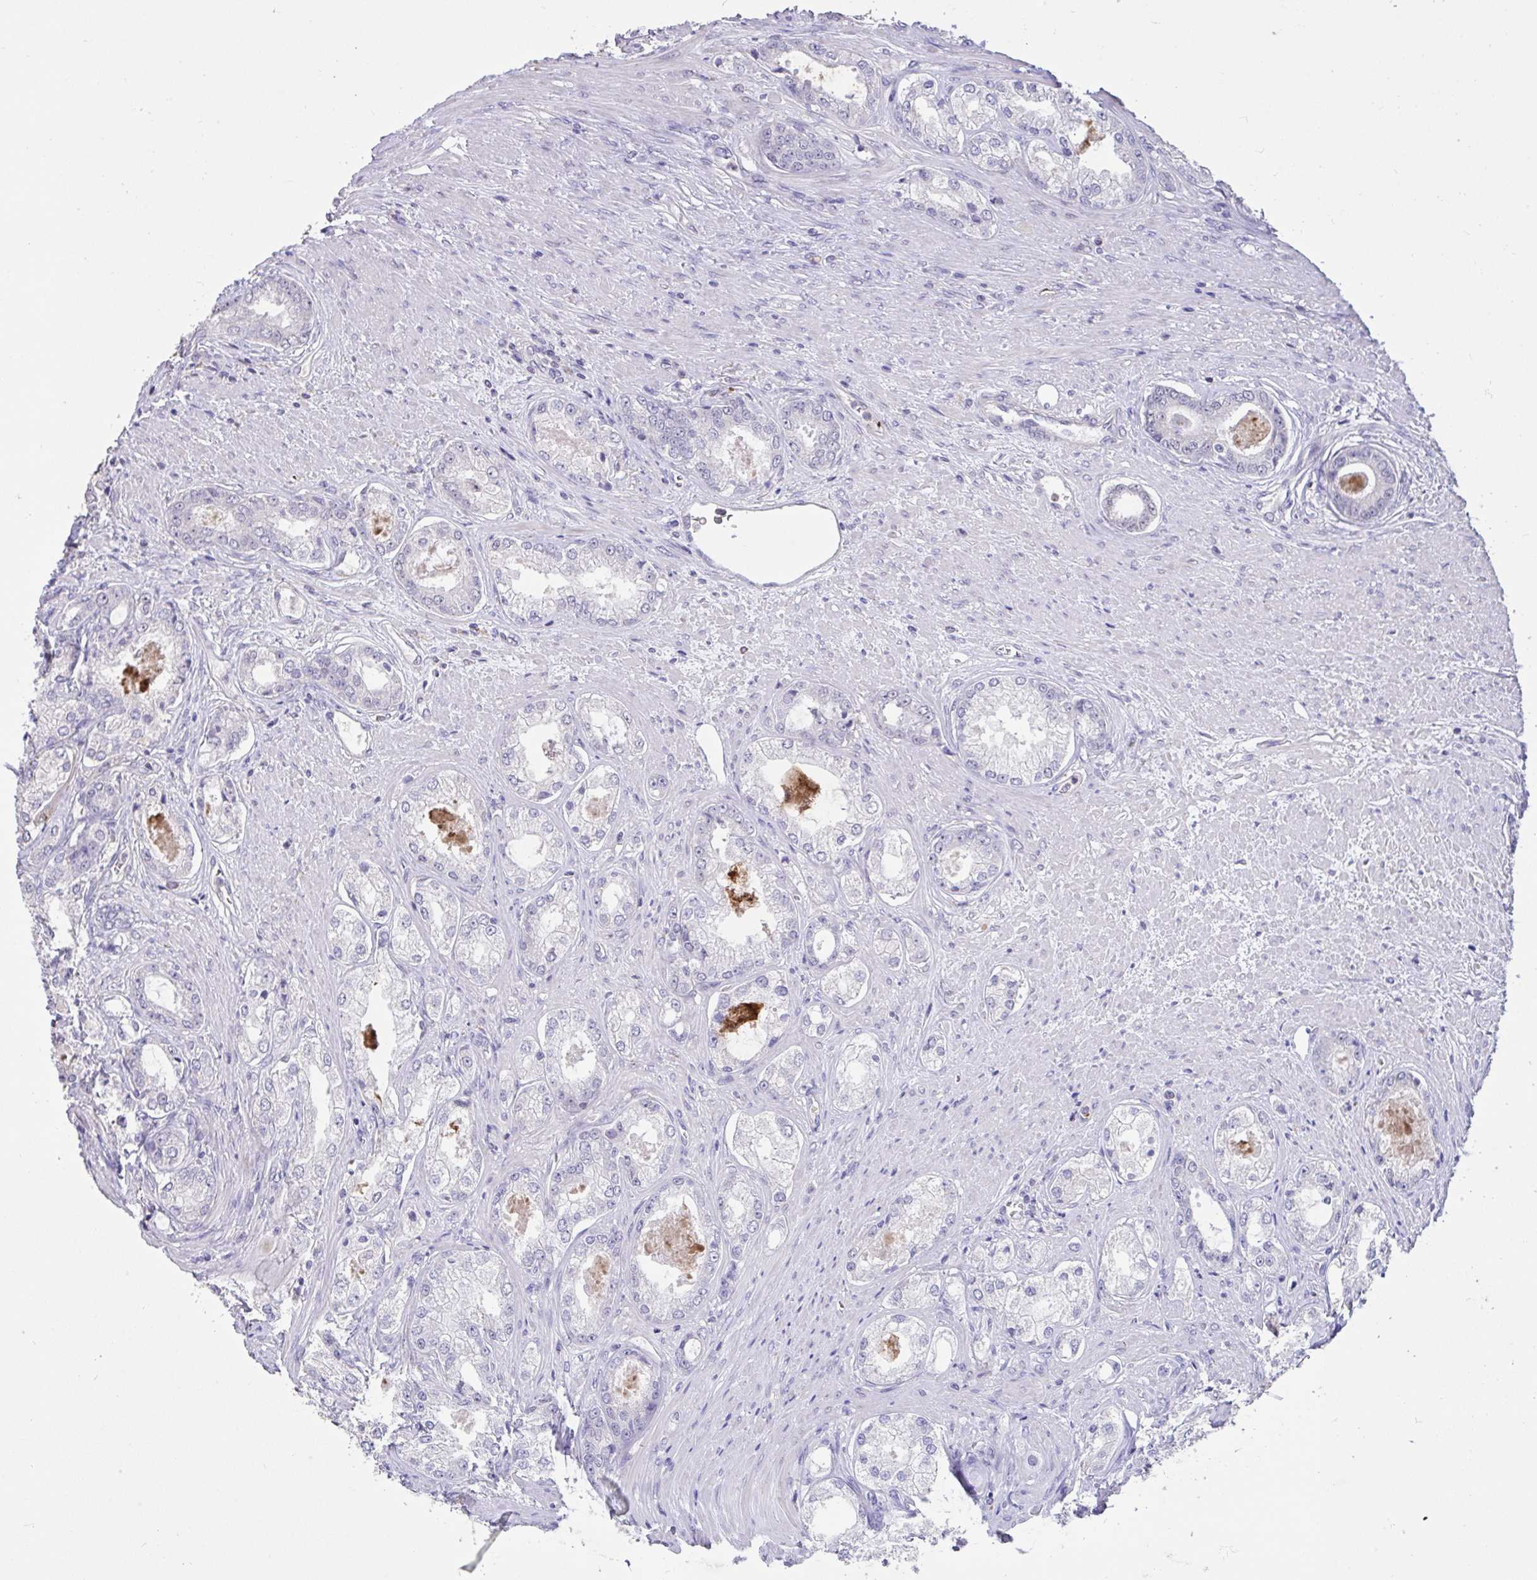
{"staining": {"intensity": "negative", "quantity": "none", "location": "none"}, "tissue": "prostate cancer", "cell_type": "Tumor cells", "image_type": "cancer", "snomed": [{"axis": "morphology", "description": "Adenocarcinoma, Low grade"}, {"axis": "topography", "description": "Prostate"}], "caption": "Prostate cancer (adenocarcinoma (low-grade)) was stained to show a protein in brown. There is no significant expression in tumor cells.", "gene": "DDX39A", "patient": {"sex": "male", "age": 68}}